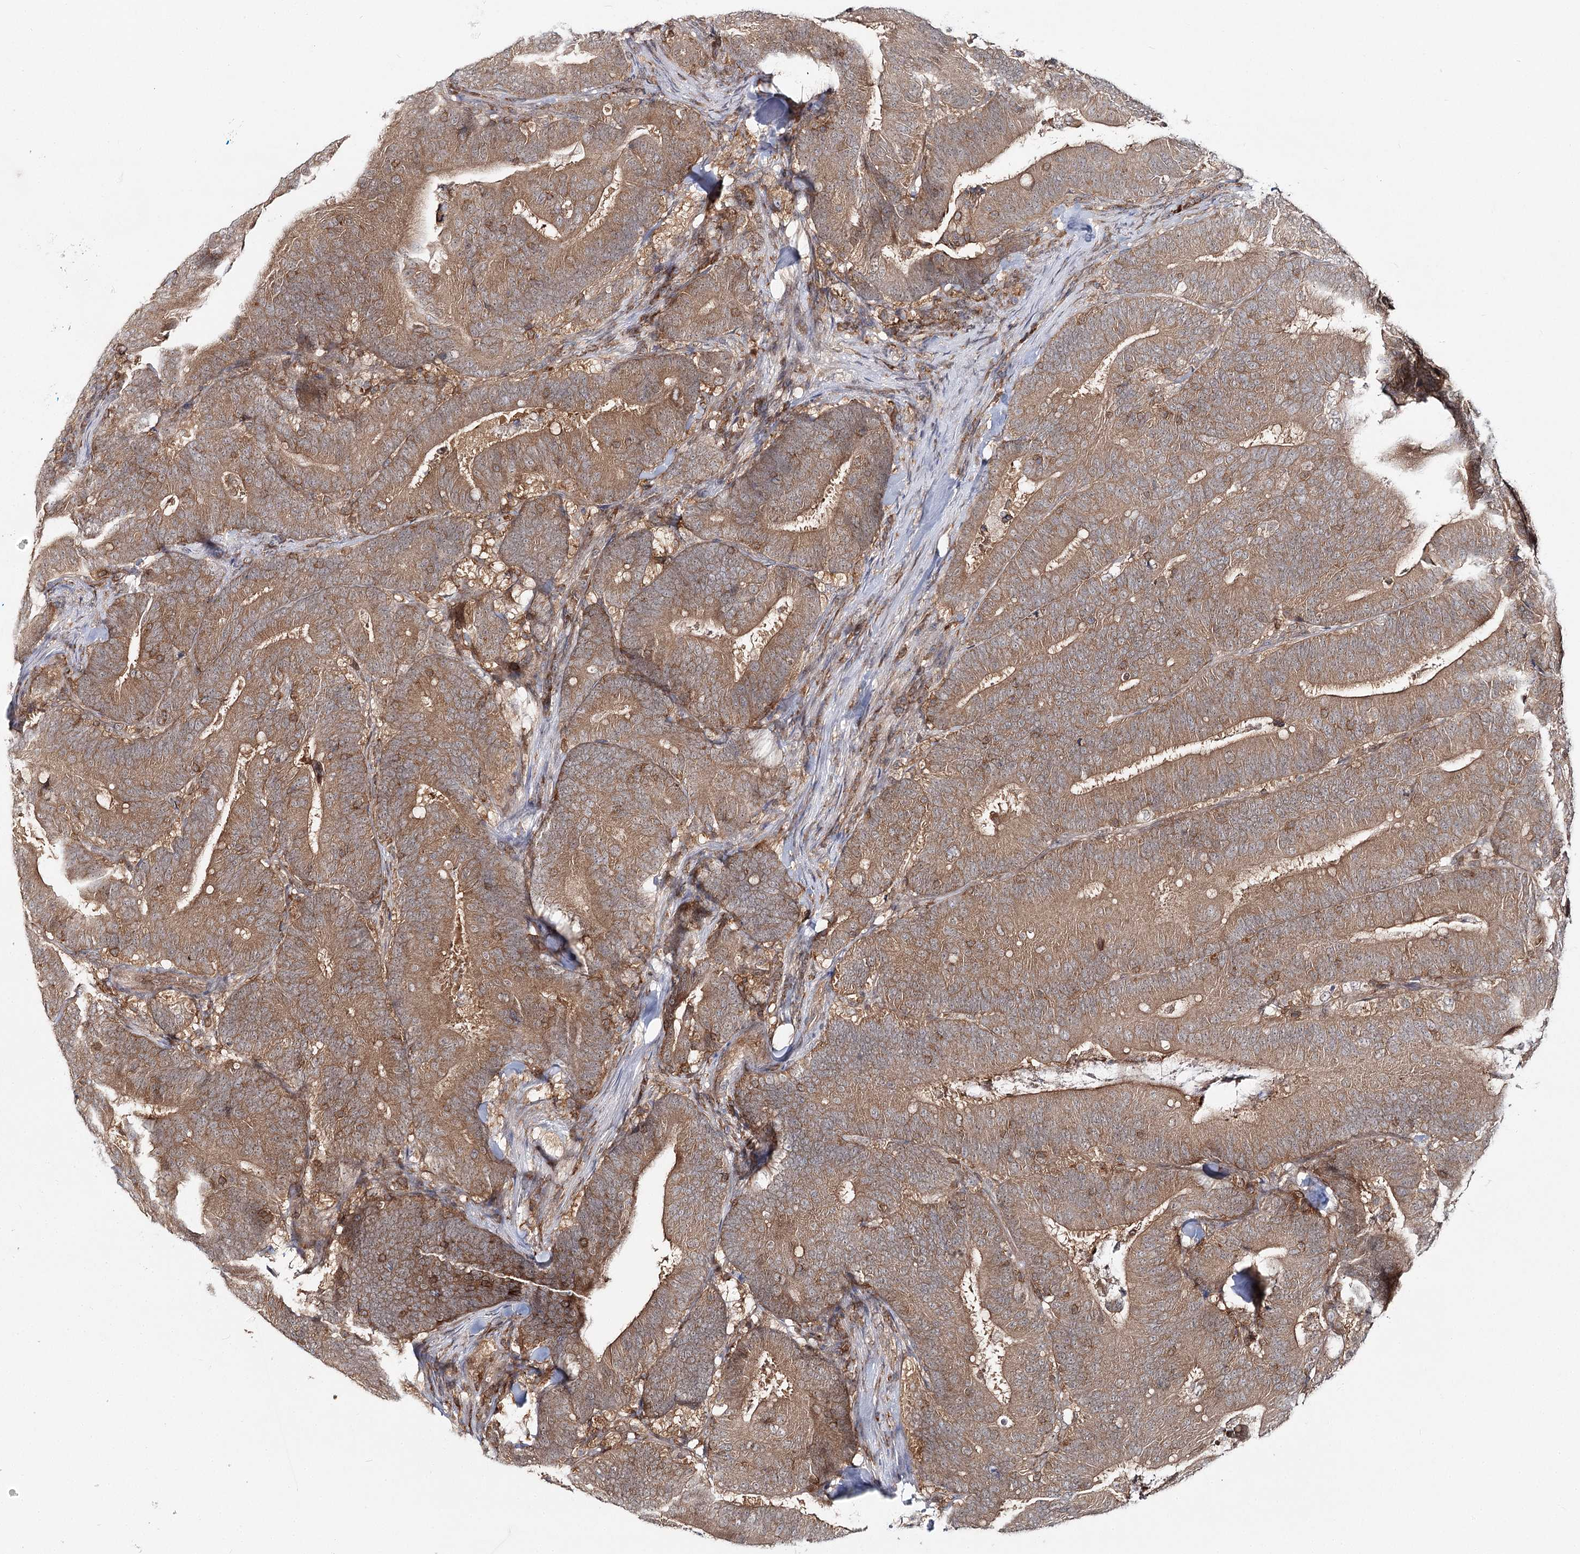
{"staining": {"intensity": "moderate", "quantity": ">75%", "location": "cytoplasmic/membranous"}, "tissue": "colorectal cancer", "cell_type": "Tumor cells", "image_type": "cancer", "snomed": [{"axis": "morphology", "description": "Adenocarcinoma, NOS"}, {"axis": "topography", "description": "Colon"}], "caption": "Brown immunohistochemical staining in colorectal adenocarcinoma exhibits moderate cytoplasmic/membranous staining in about >75% of tumor cells. (DAB (3,3'-diaminobenzidine) IHC with brightfield microscopy, high magnification).", "gene": "FAM120B", "patient": {"sex": "female", "age": 66}}